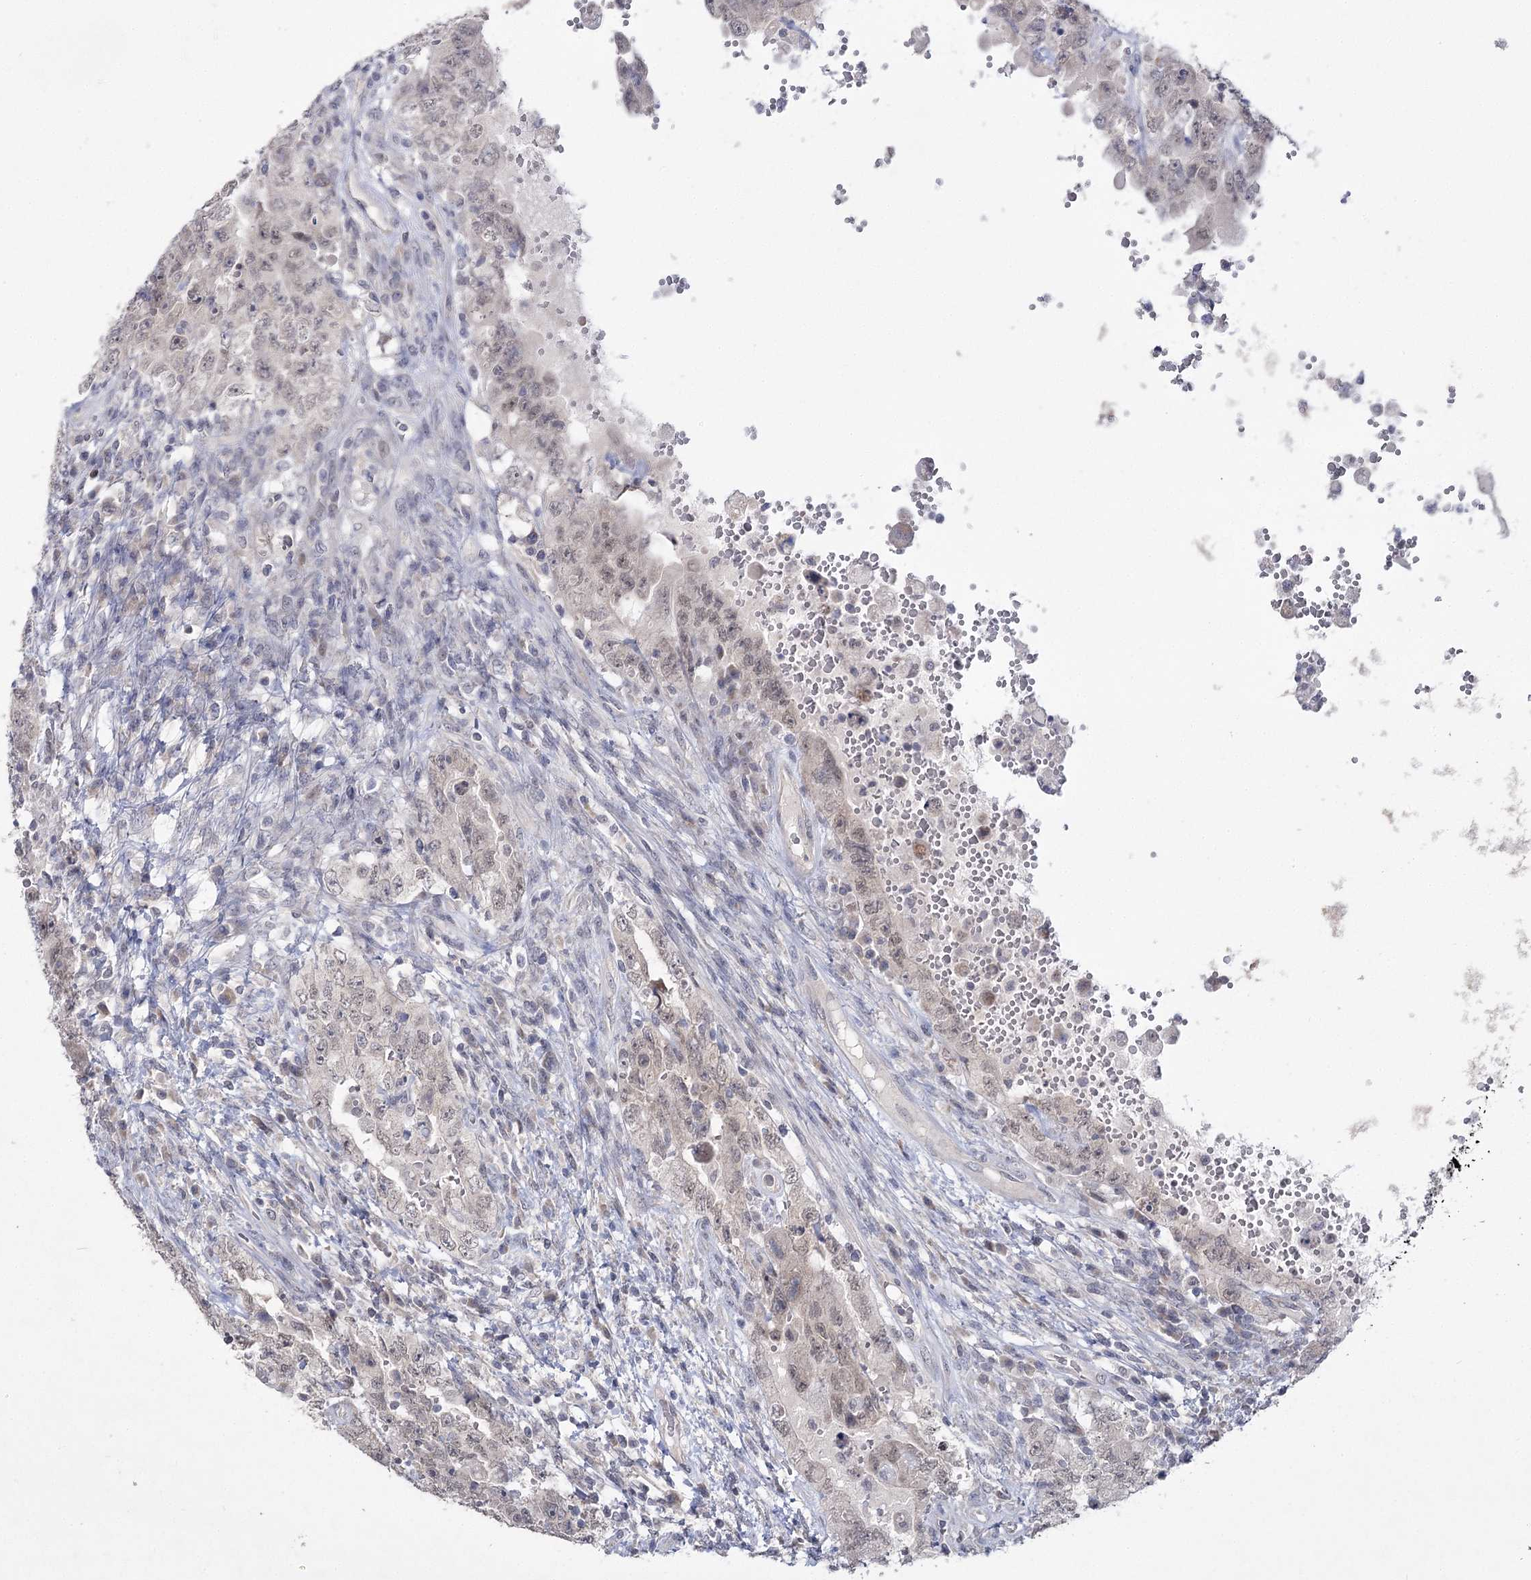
{"staining": {"intensity": "negative", "quantity": "none", "location": "none"}, "tissue": "testis cancer", "cell_type": "Tumor cells", "image_type": "cancer", "snomed": [{"axis": "morphology", "description": "Carcinoma, Embryonal, NOS"}, {"axis": "topography", "description": "Testis"}], "caption": "Immunohistochemistry (IHC) of testis cancer (embryonal carcinoma) shows no expression in tumor cells.", "gene": "PHYHIPL", "patient": {"sex": "male", "age": 26}}